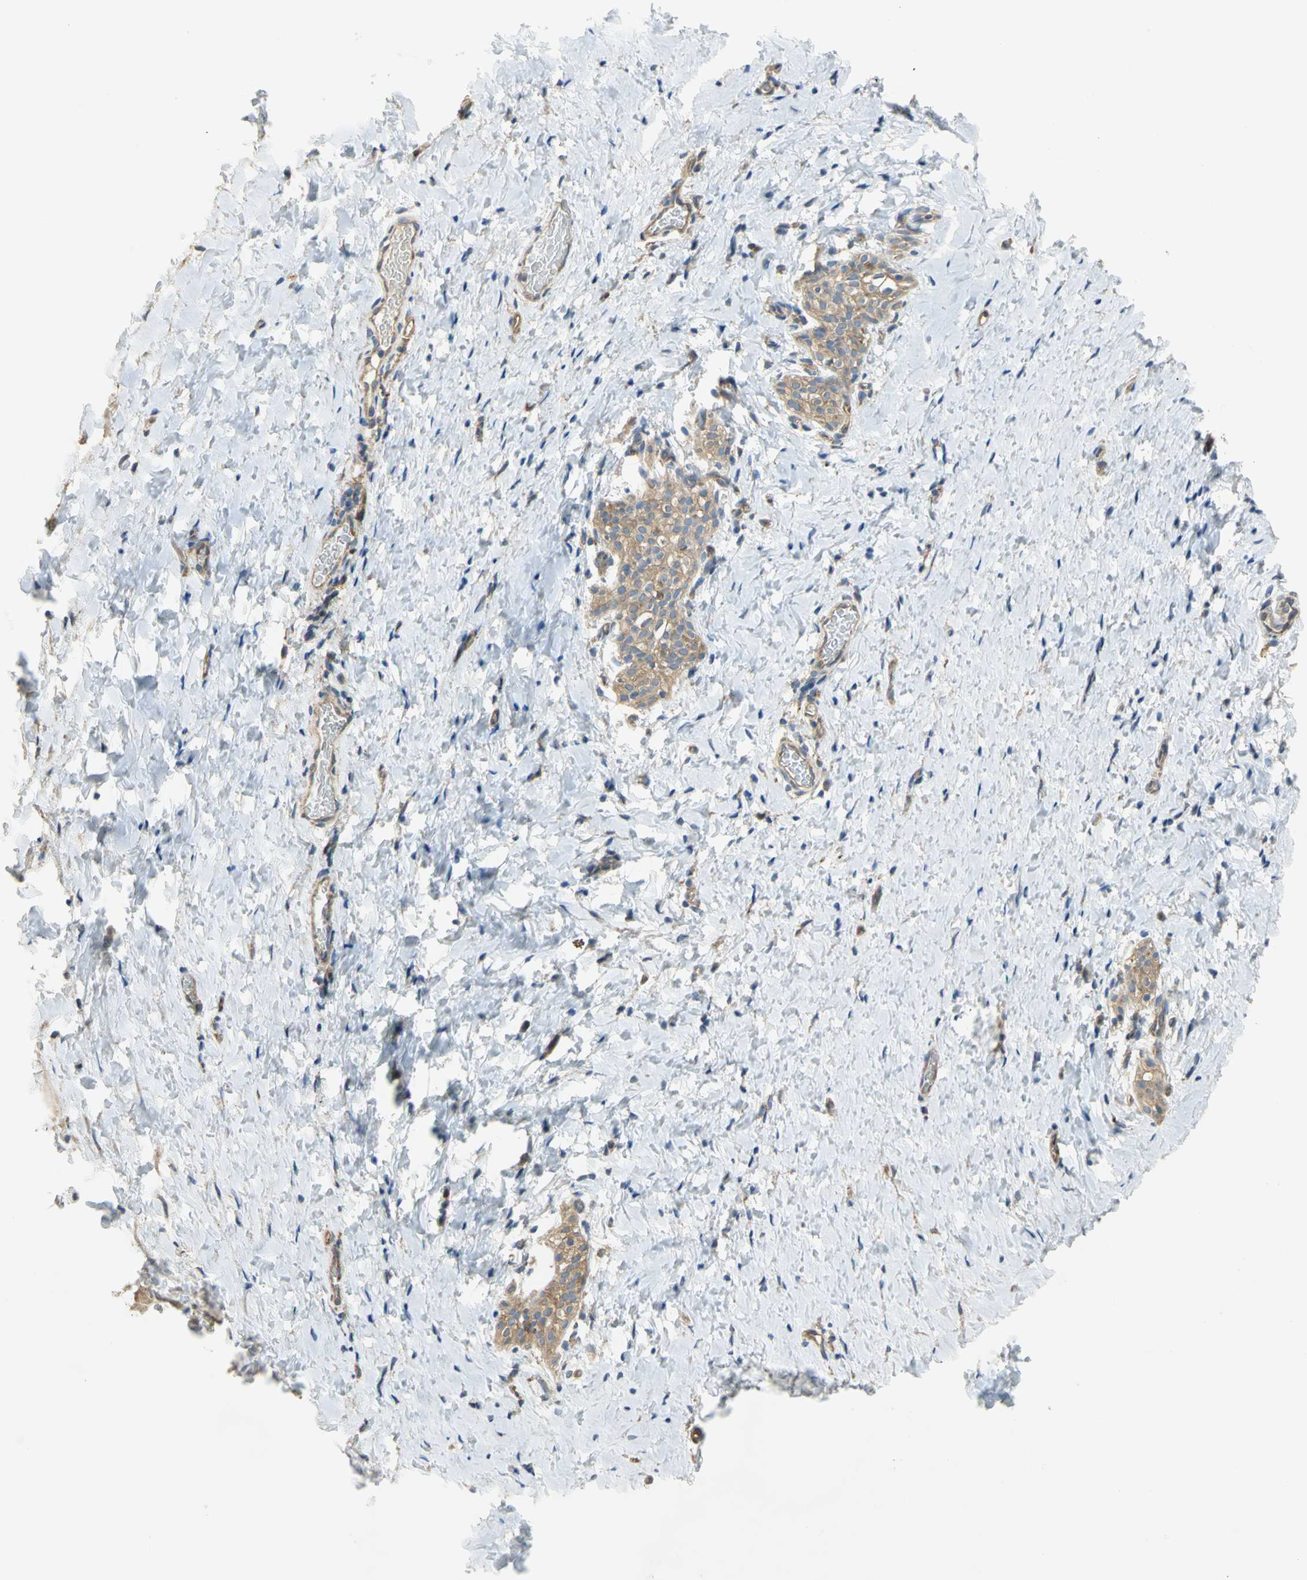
{"staining": {"intensity": "weak", "quantity": "<25%", "location": "cytoplasmic/membranous,nuclear"}, "tissue": "smooth muscle", "cell_type": "Smooth muscle cells", "image_type": "normal", "snomed": [{"axis": "morphology", "description": "Normal tissue, NOS"}, {"axis": "topography", "description": "Smooth muscle"}], "caption": "IHC image of benign human smooth muscle stained for a protein (brown), which reveals no positivity in smooth muscle cells.", "gene": "DIAPH2", "patient": {"sex": "male", "age": 16}}